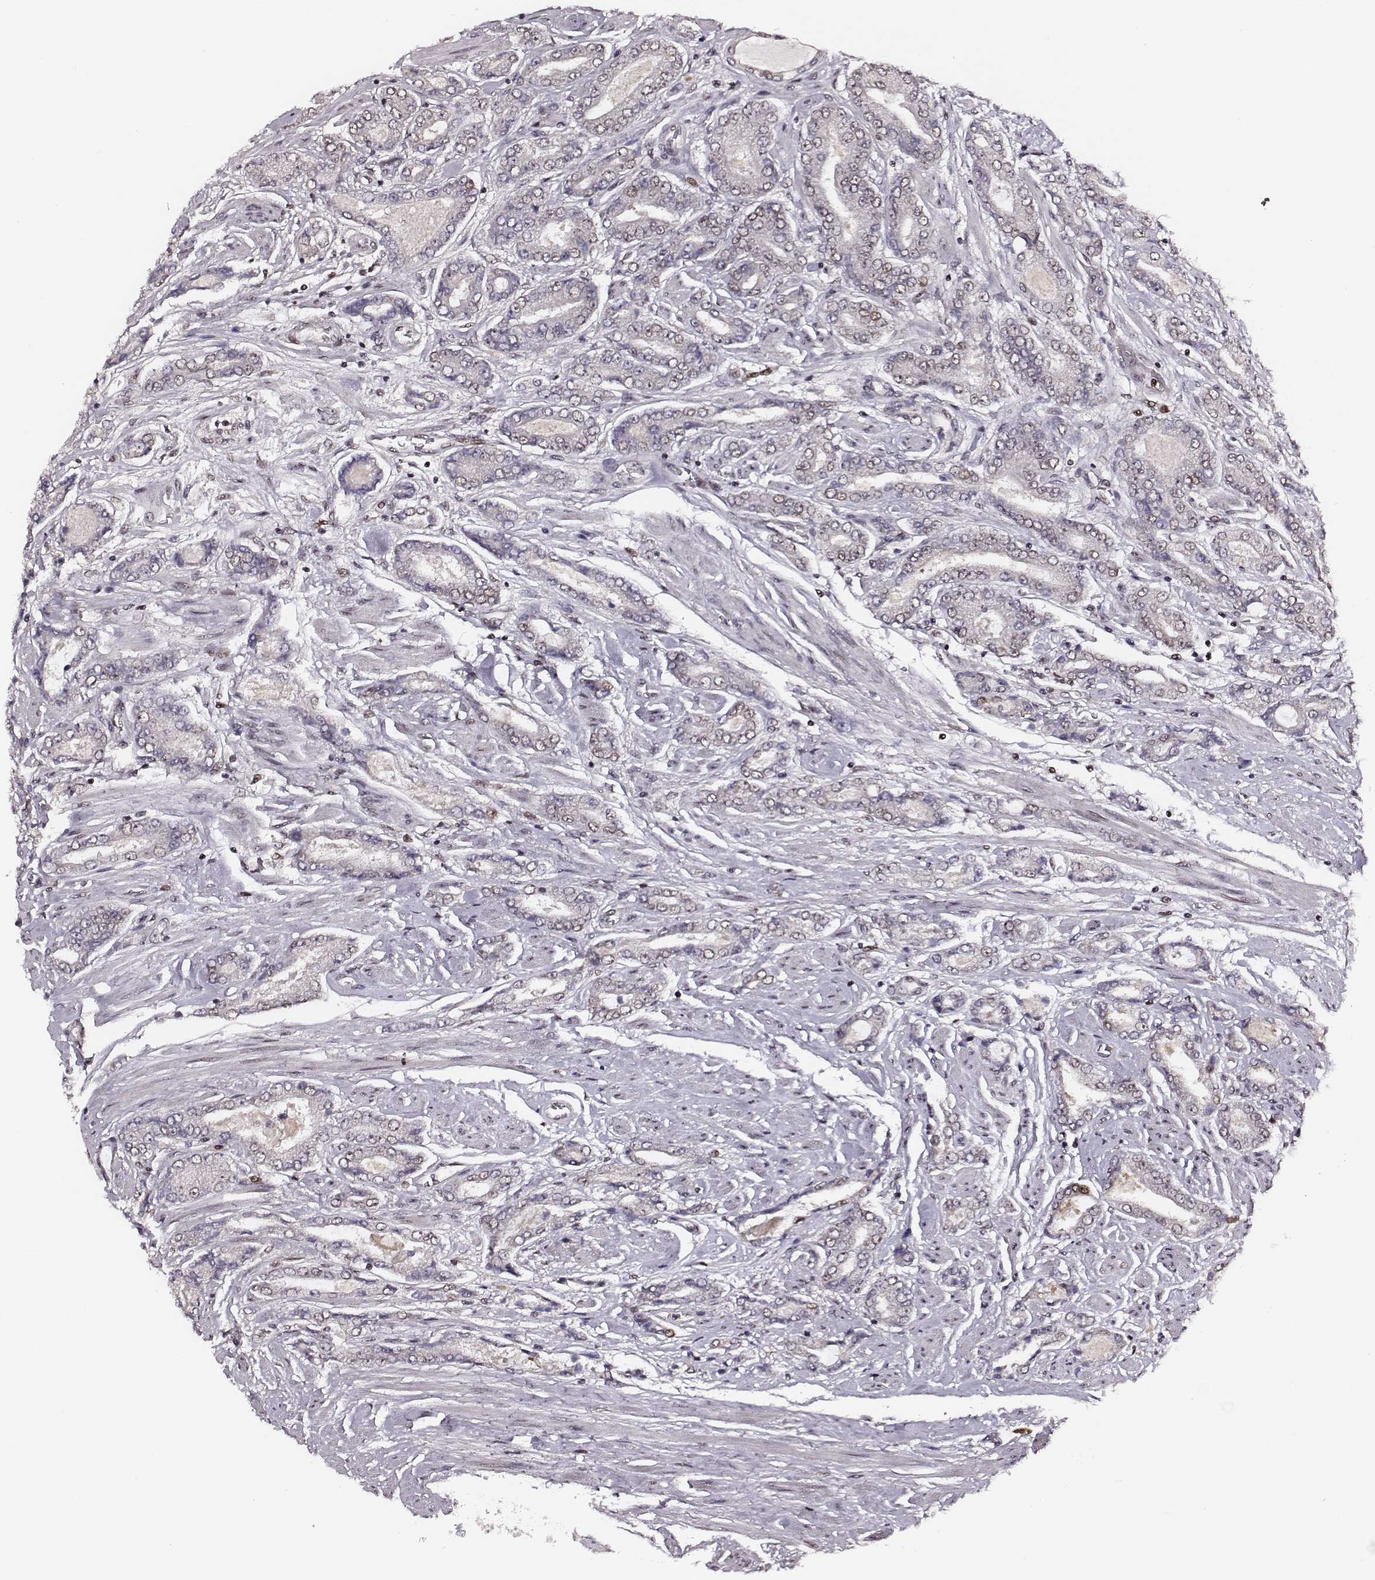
{"staining": {"intensity": "negative", "quantity": "none", "location": "none"}, "tissue": "prostate cancer", "cell_type": "Tumor cells", "image_type": "cancer", "snomed": [{"axis": "morphology", "description": "Adenocarcinoma, NOS"}, {"axis": "topography", "description": "Prostate"}], "caption": "DAB (3,3'-diaminobenzidine) immunohistochemical staining of human prostate cancer shows no significant positivity in tumor cells.", "gene": "PPARA", "patient": {"sex": "male", "age": 64}}